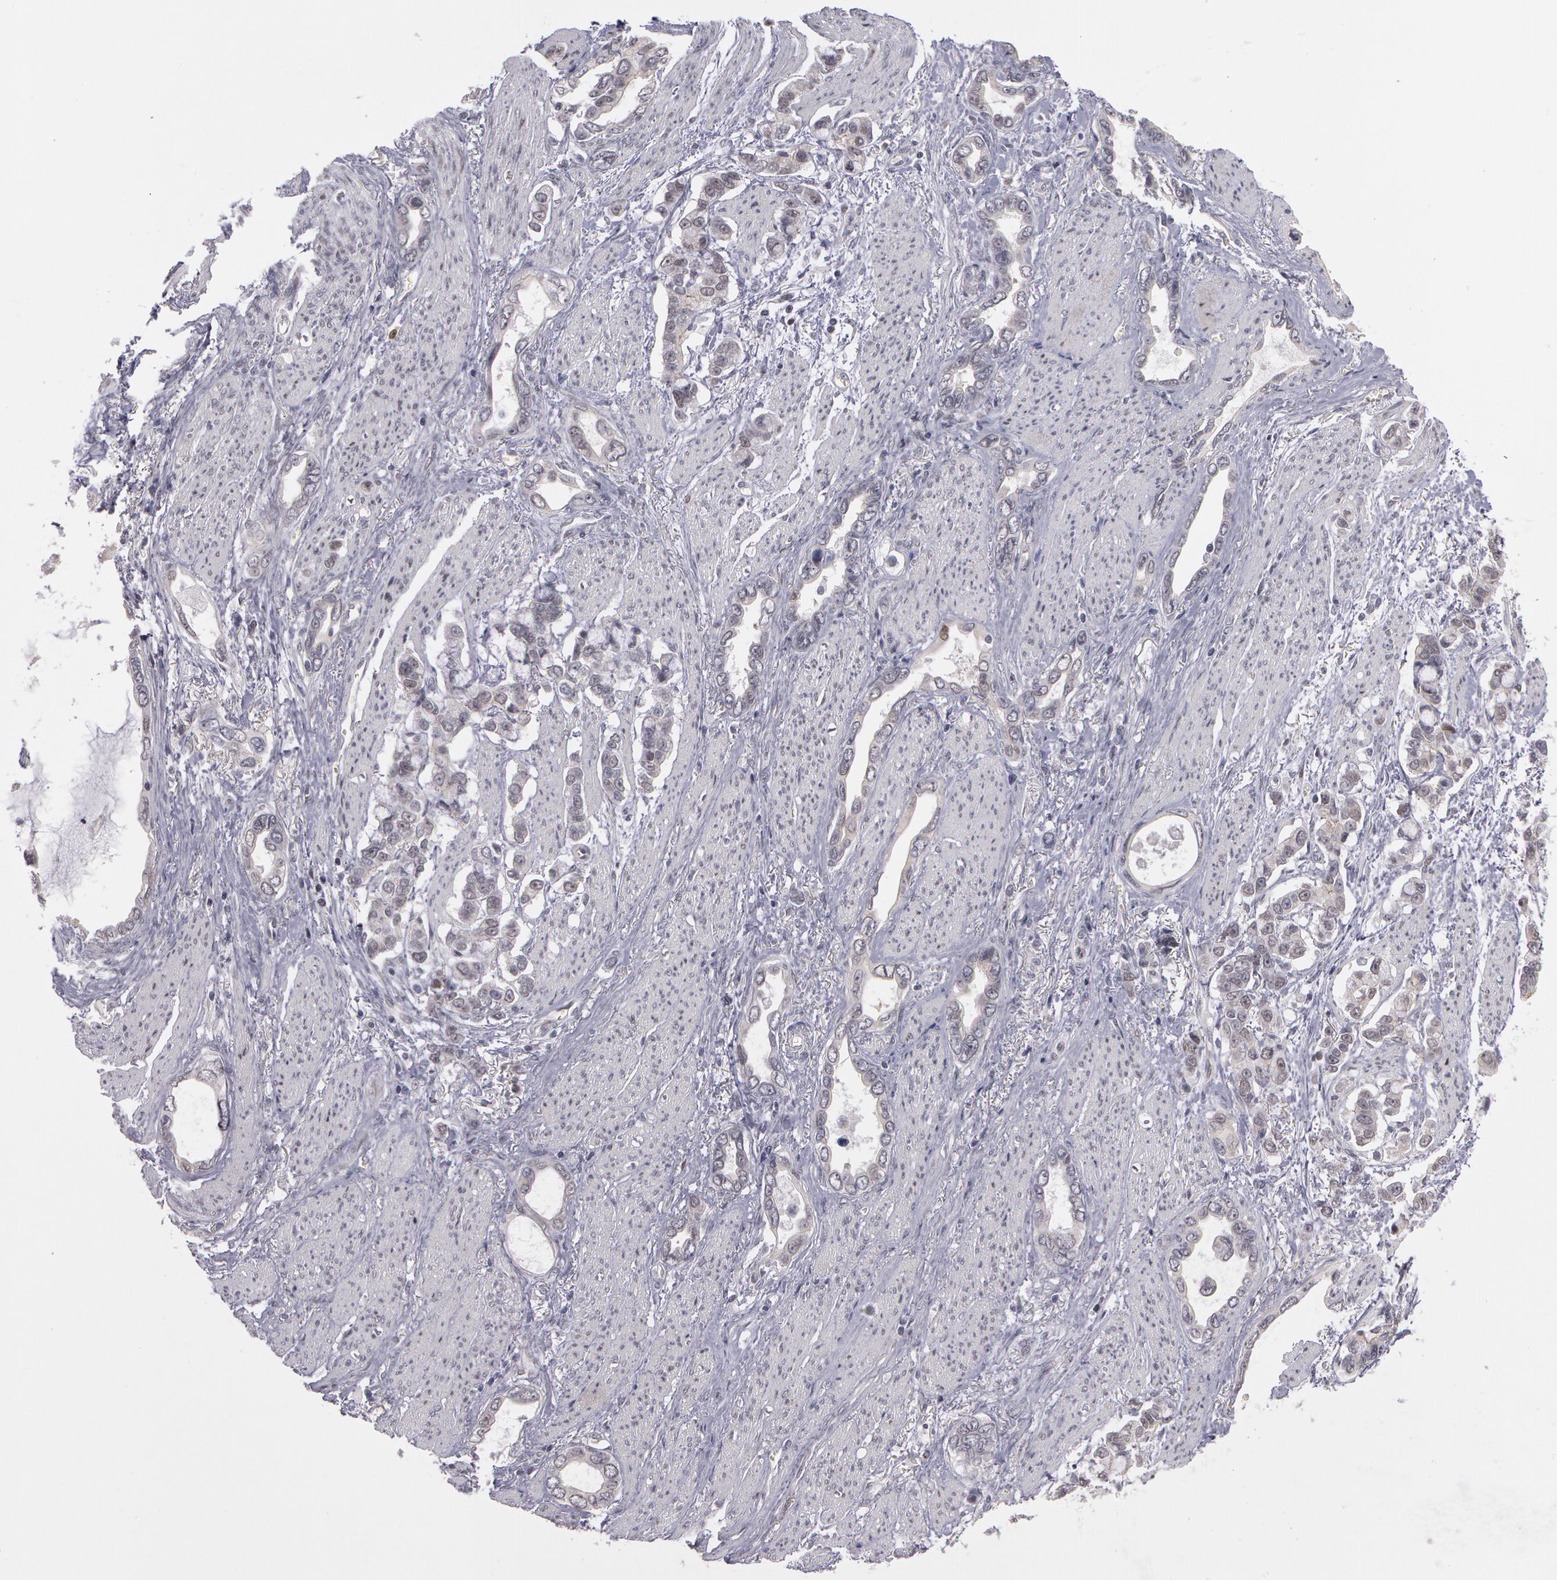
{"staining": {"intensity": "weak", "quantity": "<25%", "location": "nuclear"}, "tissue": "stomach cancer", "cell_type": "Tumor cells", "image_type": "cancer", "snomed": [{"axis": "morphology", "description": "Adenocarcinoma, NOS"}, {"axis": "topography", "description": "Stomach"}], "caption": "Adenocarcinoma (stomach) stained for a protein using immunohistochemistry exhibits no positivity tumor cells.", "gene": "PRICKLE1", "patient": {"sex": "male", "age": 78}}